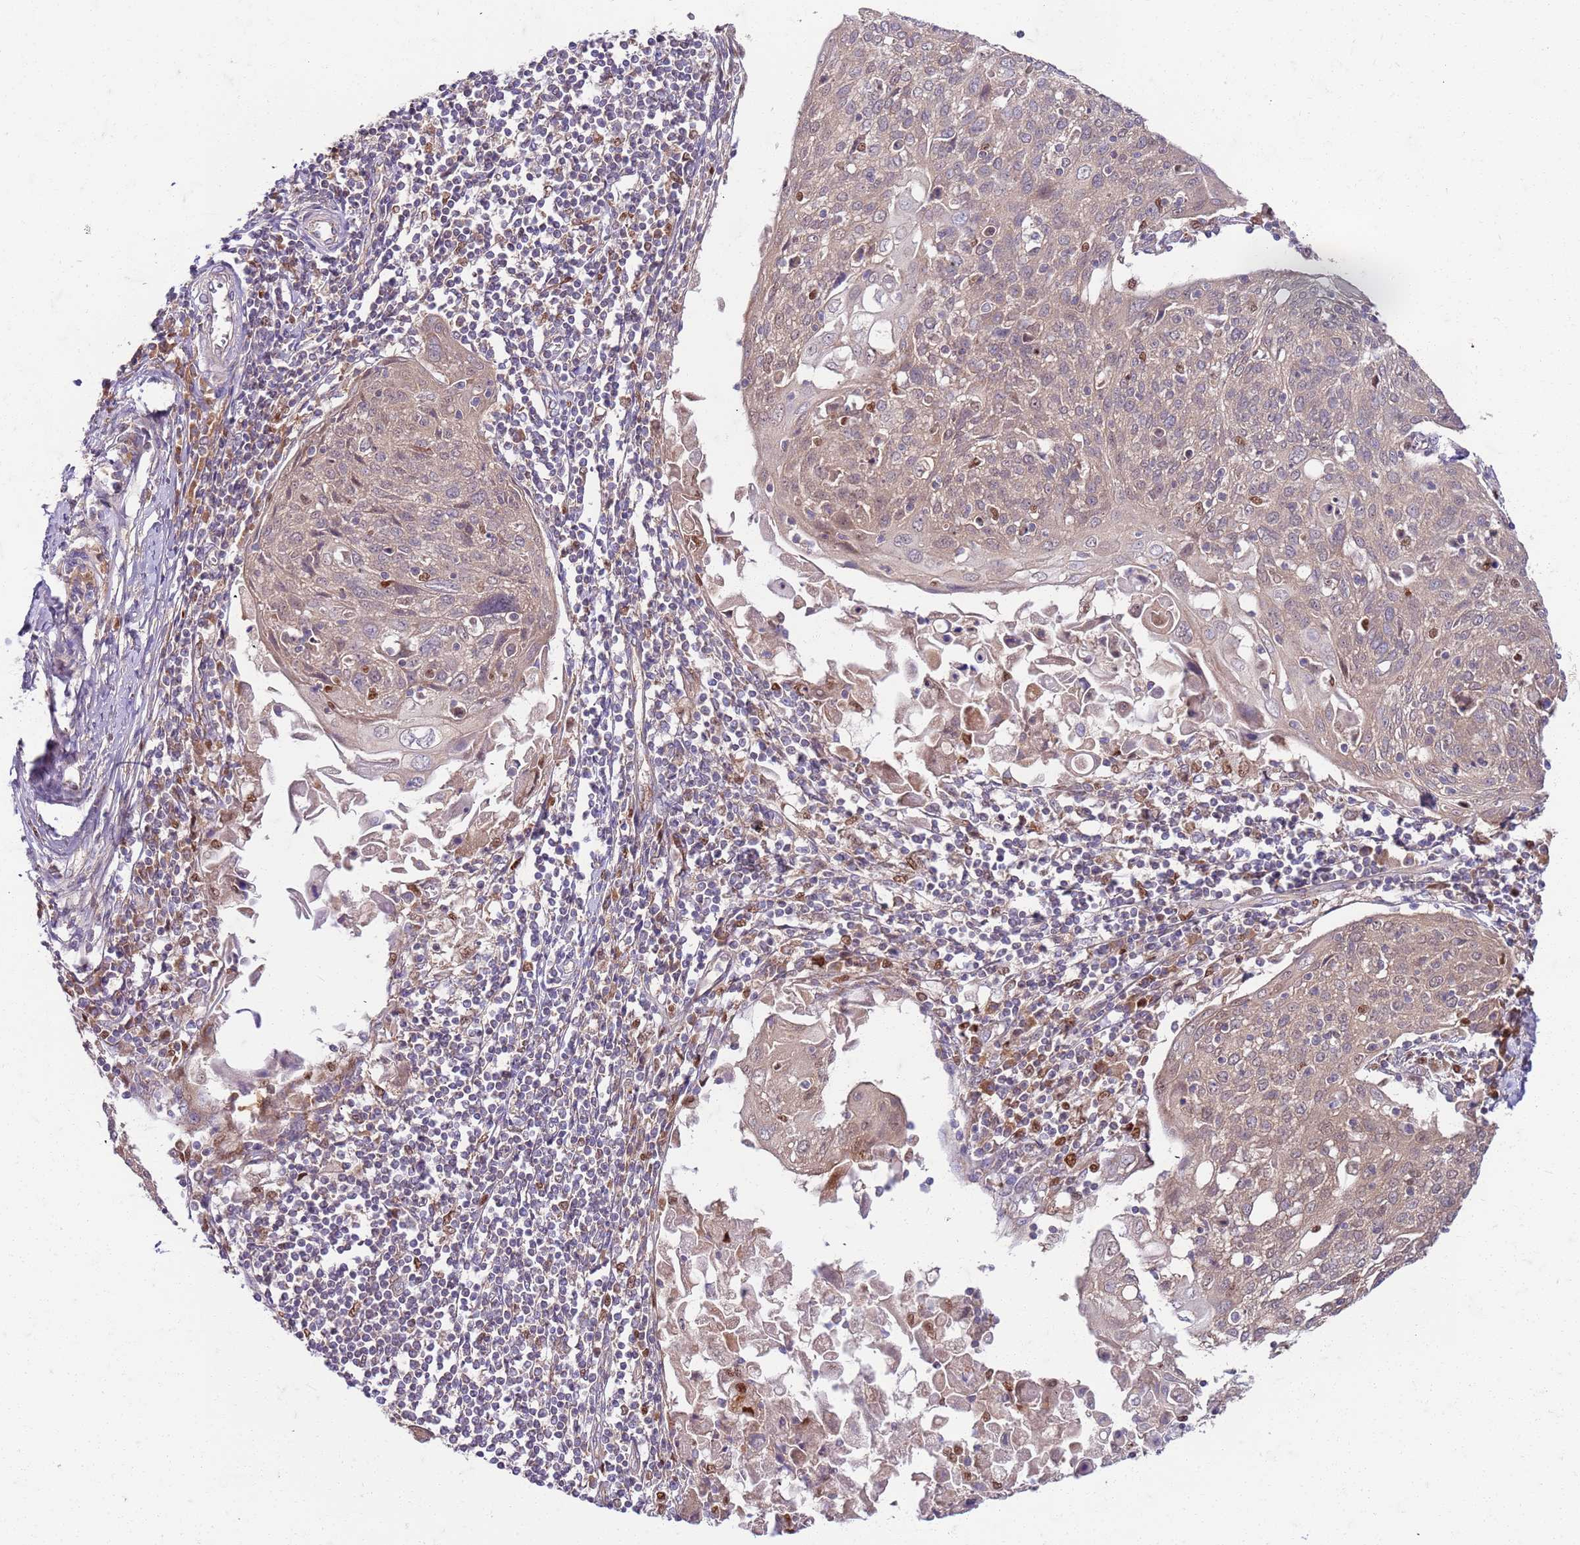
{"staining": {"intensity": "weak", "quantity": "25%-75%", "location": "cytoplasmic/membranous,nuclear"}, "tissue": "cervical cancer", "cell_type": "Tumor cells", "image_type": "cancer", "snomed": [{"axis": "morphology", "description": "Squamous cell carcinoma, NOS"}, {"axis": "topography", "description": "Cervix"}], "caption": "Protein expression analysis of human cervical cancer reveals weak cytoplasmic/membranous and nuclear positivity in approximately 25%-75% of tumor cells.", "gene": "OSBP", "patient": {"sex": "female", "age": 67}}